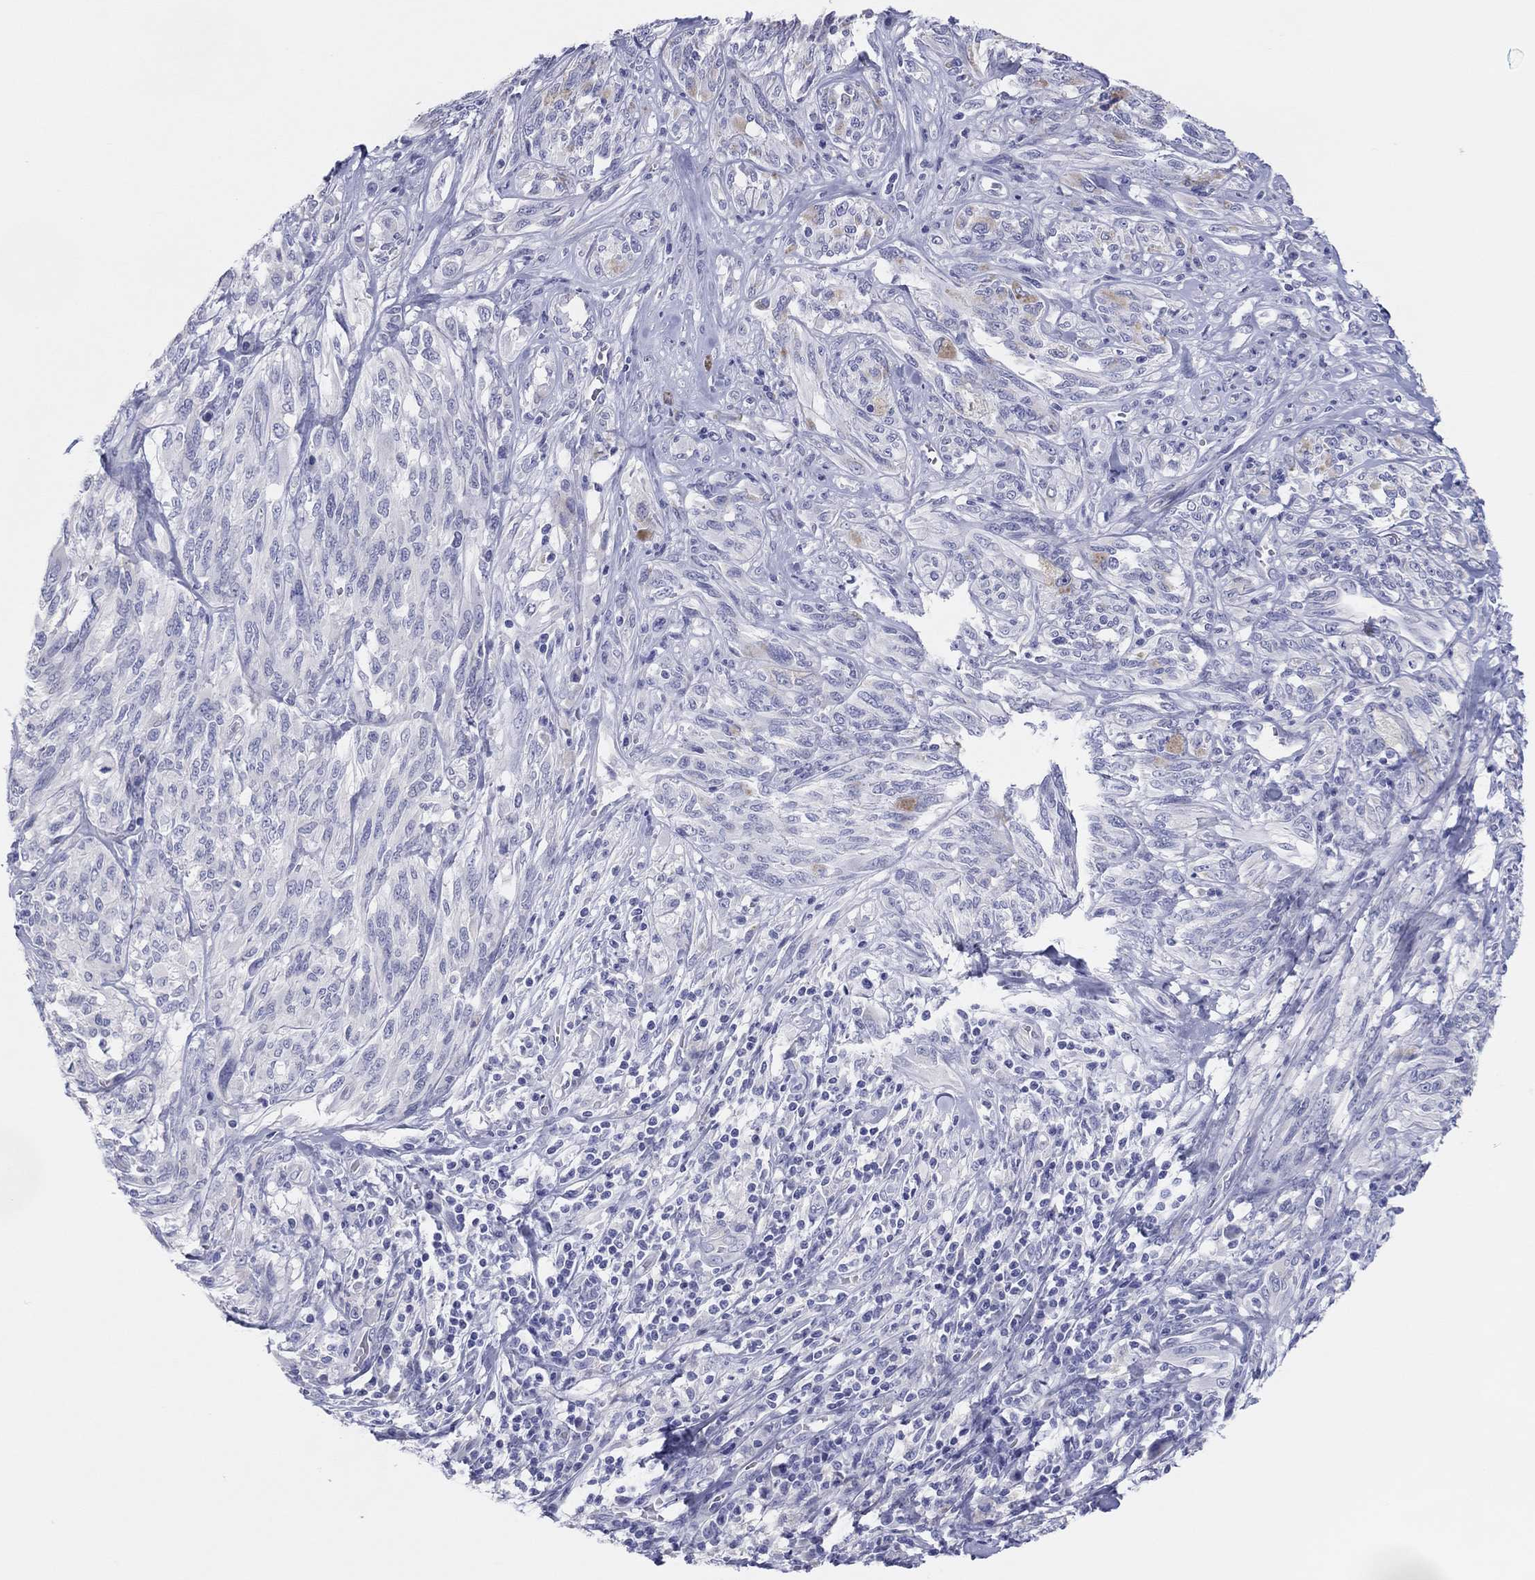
{"staining": {"intensity": "negative", "quantity": "none", "location": "none"}, "tissue": "melanoma", "cell_type": "Tumor cells", "image_type": "cancer", "snomed": [{"axis": "morphology", "description": "Malignant melanoma, NOS"}, {"axis": "topography", "description": "Skin"}], "caption": "High magnification brightfield microscopy of malignant melanoma stained with DAB (3,3'-diaminobenzidine) (brown) and counterstained with hematoxylin (blue): tumor cells show no significant expression.", "gene": "ERICH3", "patient": {"sex": "female", "age": 91}}